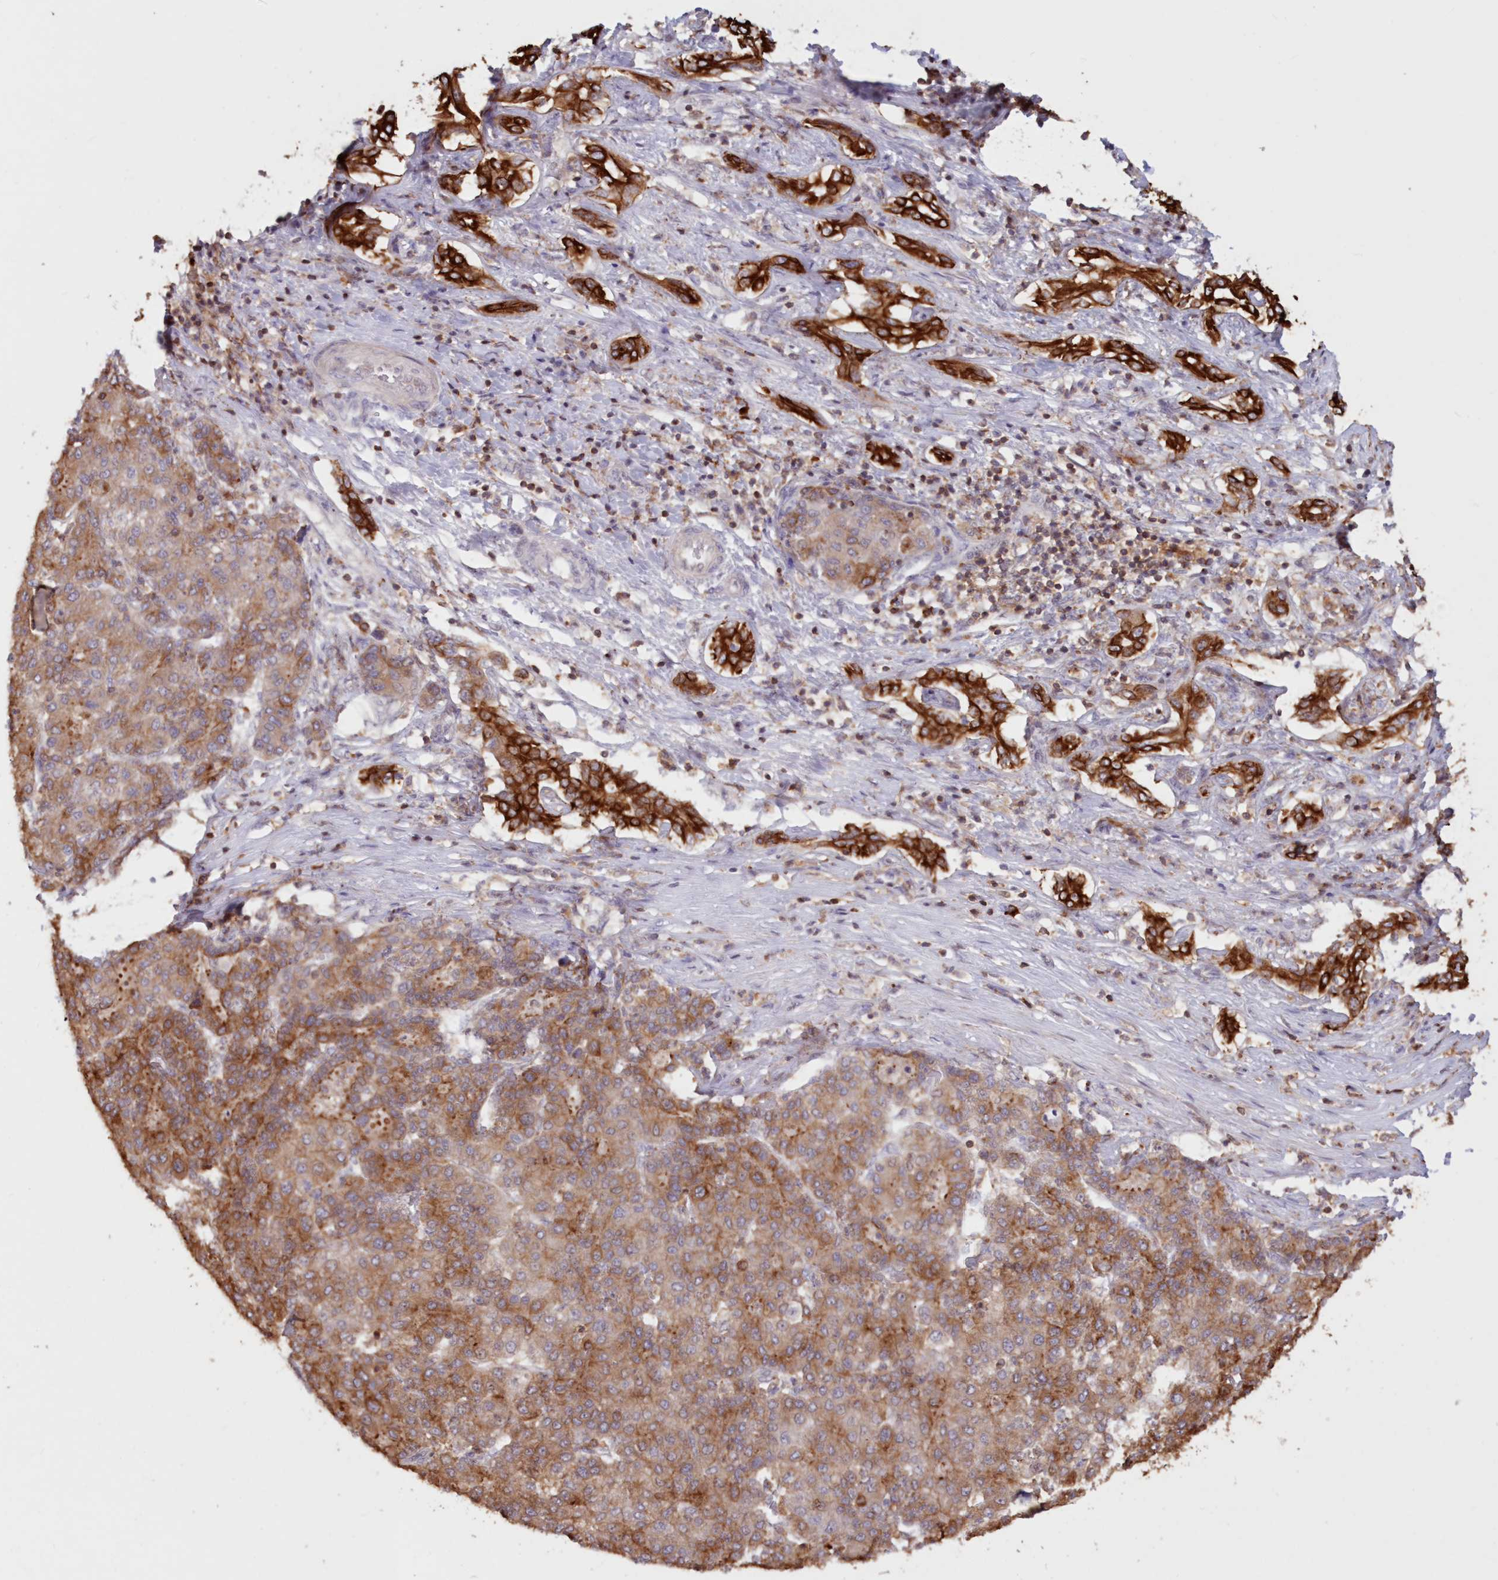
{"staining": {"intensity": "moderate", "quantity": ">75%", "location": "cytoplasmic/membranous"}, "tissue": "liver cancer", "cell_type": "Tumor cells", "image_type": "cancer", "snomed": [{"axis": "morphology", "description": "Carcinoma, Hepatocellular, NOS"}, {"axis": "topography", "description": "Liver"}], "caption": "Approximately >75% of tumor cells in hepatocellular carcinoma (liver) display moderate cytoplasmic/membranous protein positivity as visualized by brown immunohistochemical staining.", "gene": "SNED1", "patient": {"sex": "male", "age": 65}}